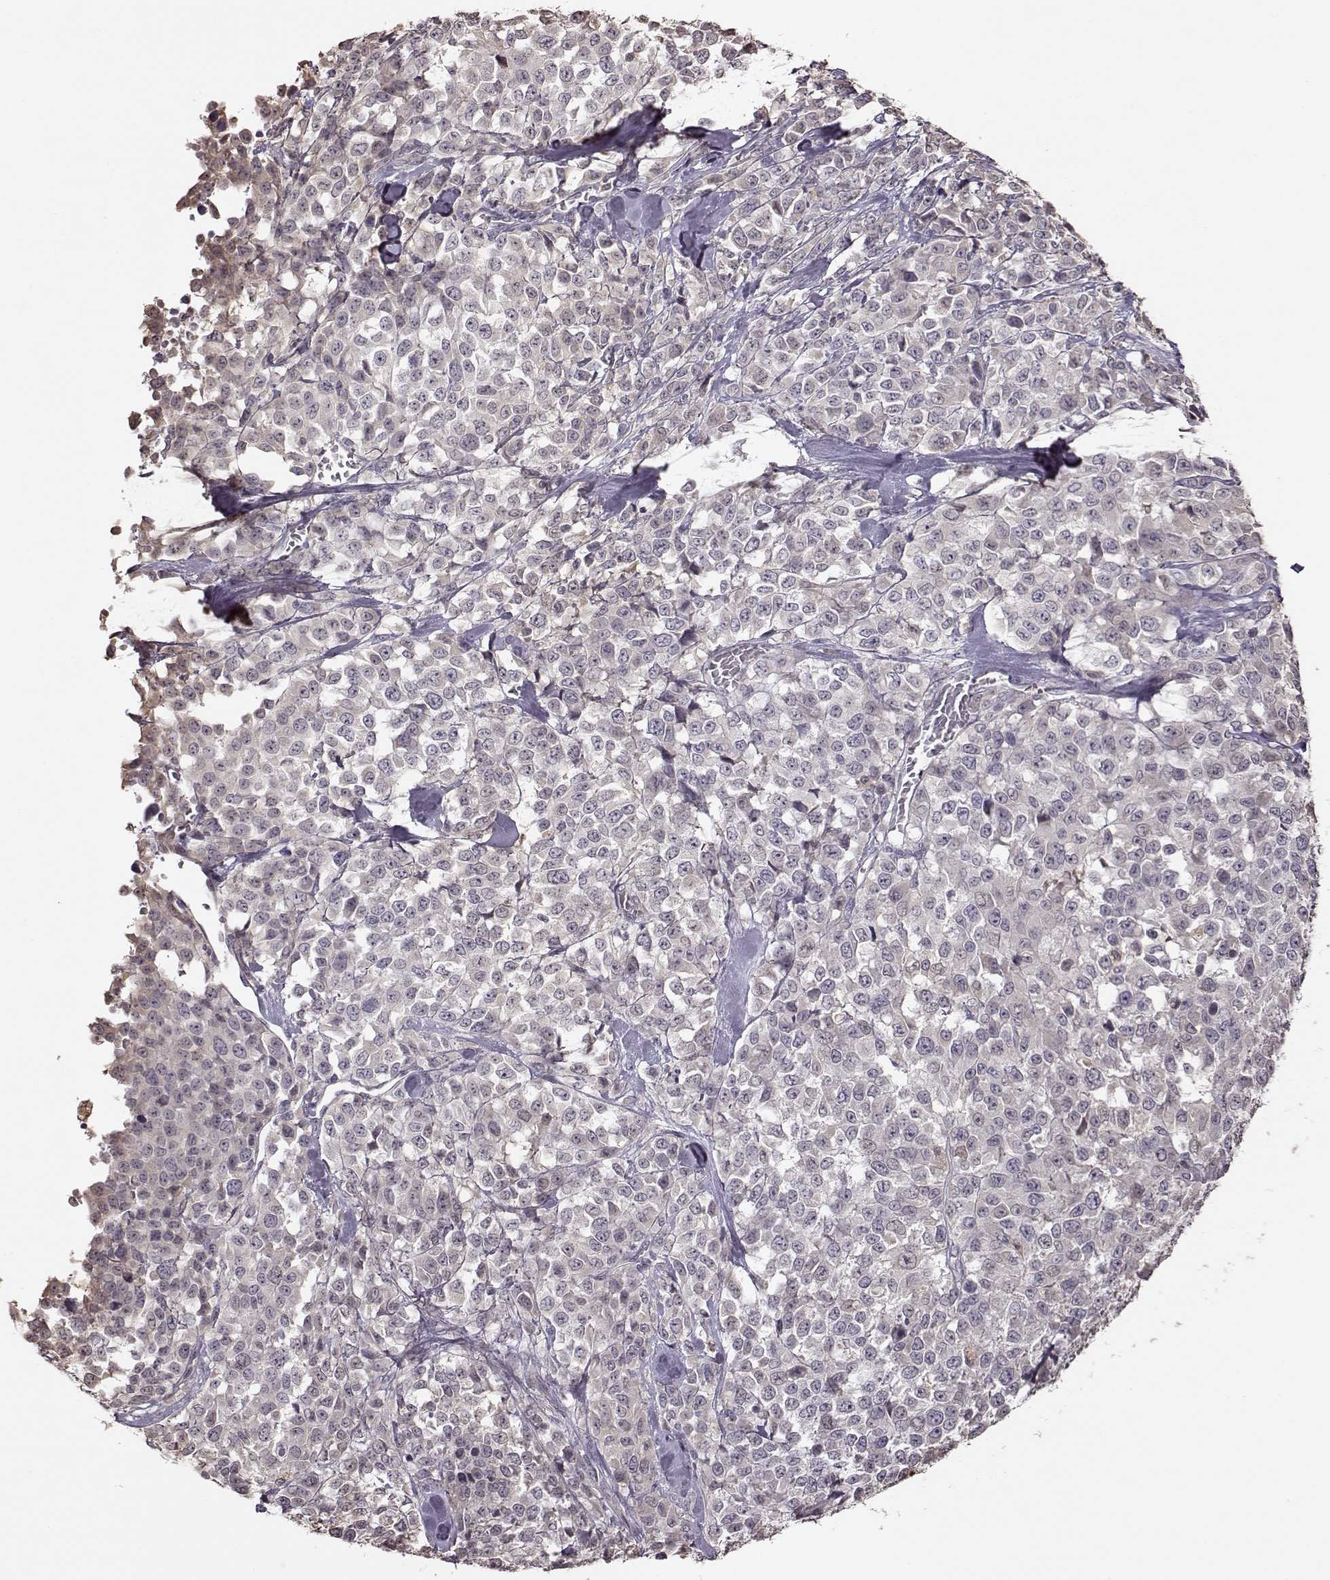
{"staining": {"intensity": "negative", "quantity": "none", "location": "none"}, "tissue": "melanoma", "cell_type": "Tumor cells", "image_type": "cancer", "snomed": [{"axis": "morphology", "description": "Malignant melanoma, Metastatic site"}, {"axis": "topography", "description": "Skin"}], "caption": "Tumor cells show no significant staining in melanoma.", "gene": "CRB1", "patient": {"sex": "male", "age": 84}}